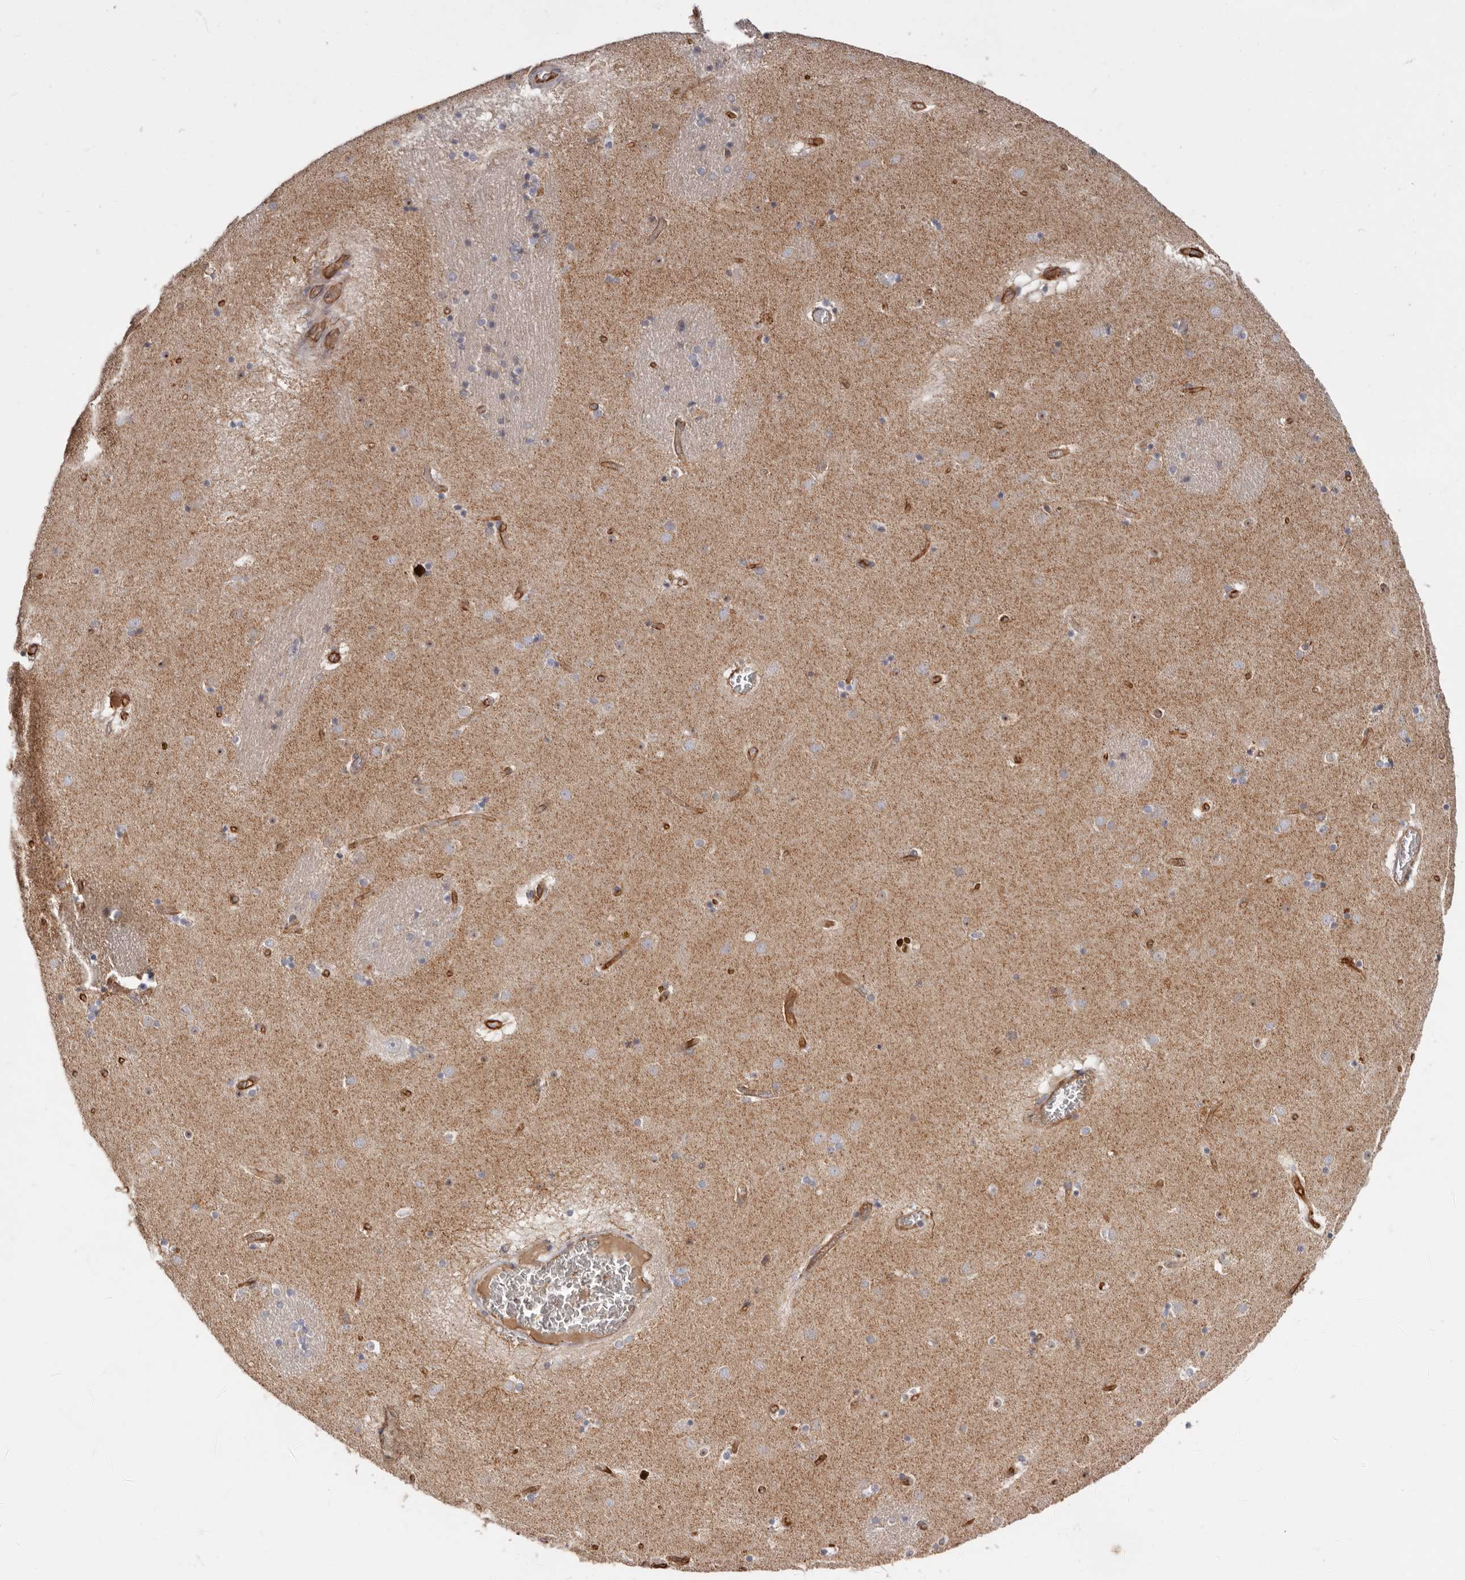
{"staining": {"intensity": "negative", "quantity": "none", "location": "none"}, "tissue": "caudate", "cell_type": "Glial cells", "image_type": "normal", "snomed": [{"axis": "morphology", "description": "Normal tissue, NOS"}, {"axis": "topography", "description": "Lateral ventricle wall"}], "caption": "High power microscopy image of an IHC image of benign caudate, revealing no significant positivity in glial cells.", "gene": "SPRING1", "patient": {"sex": "male", "age": 70}}